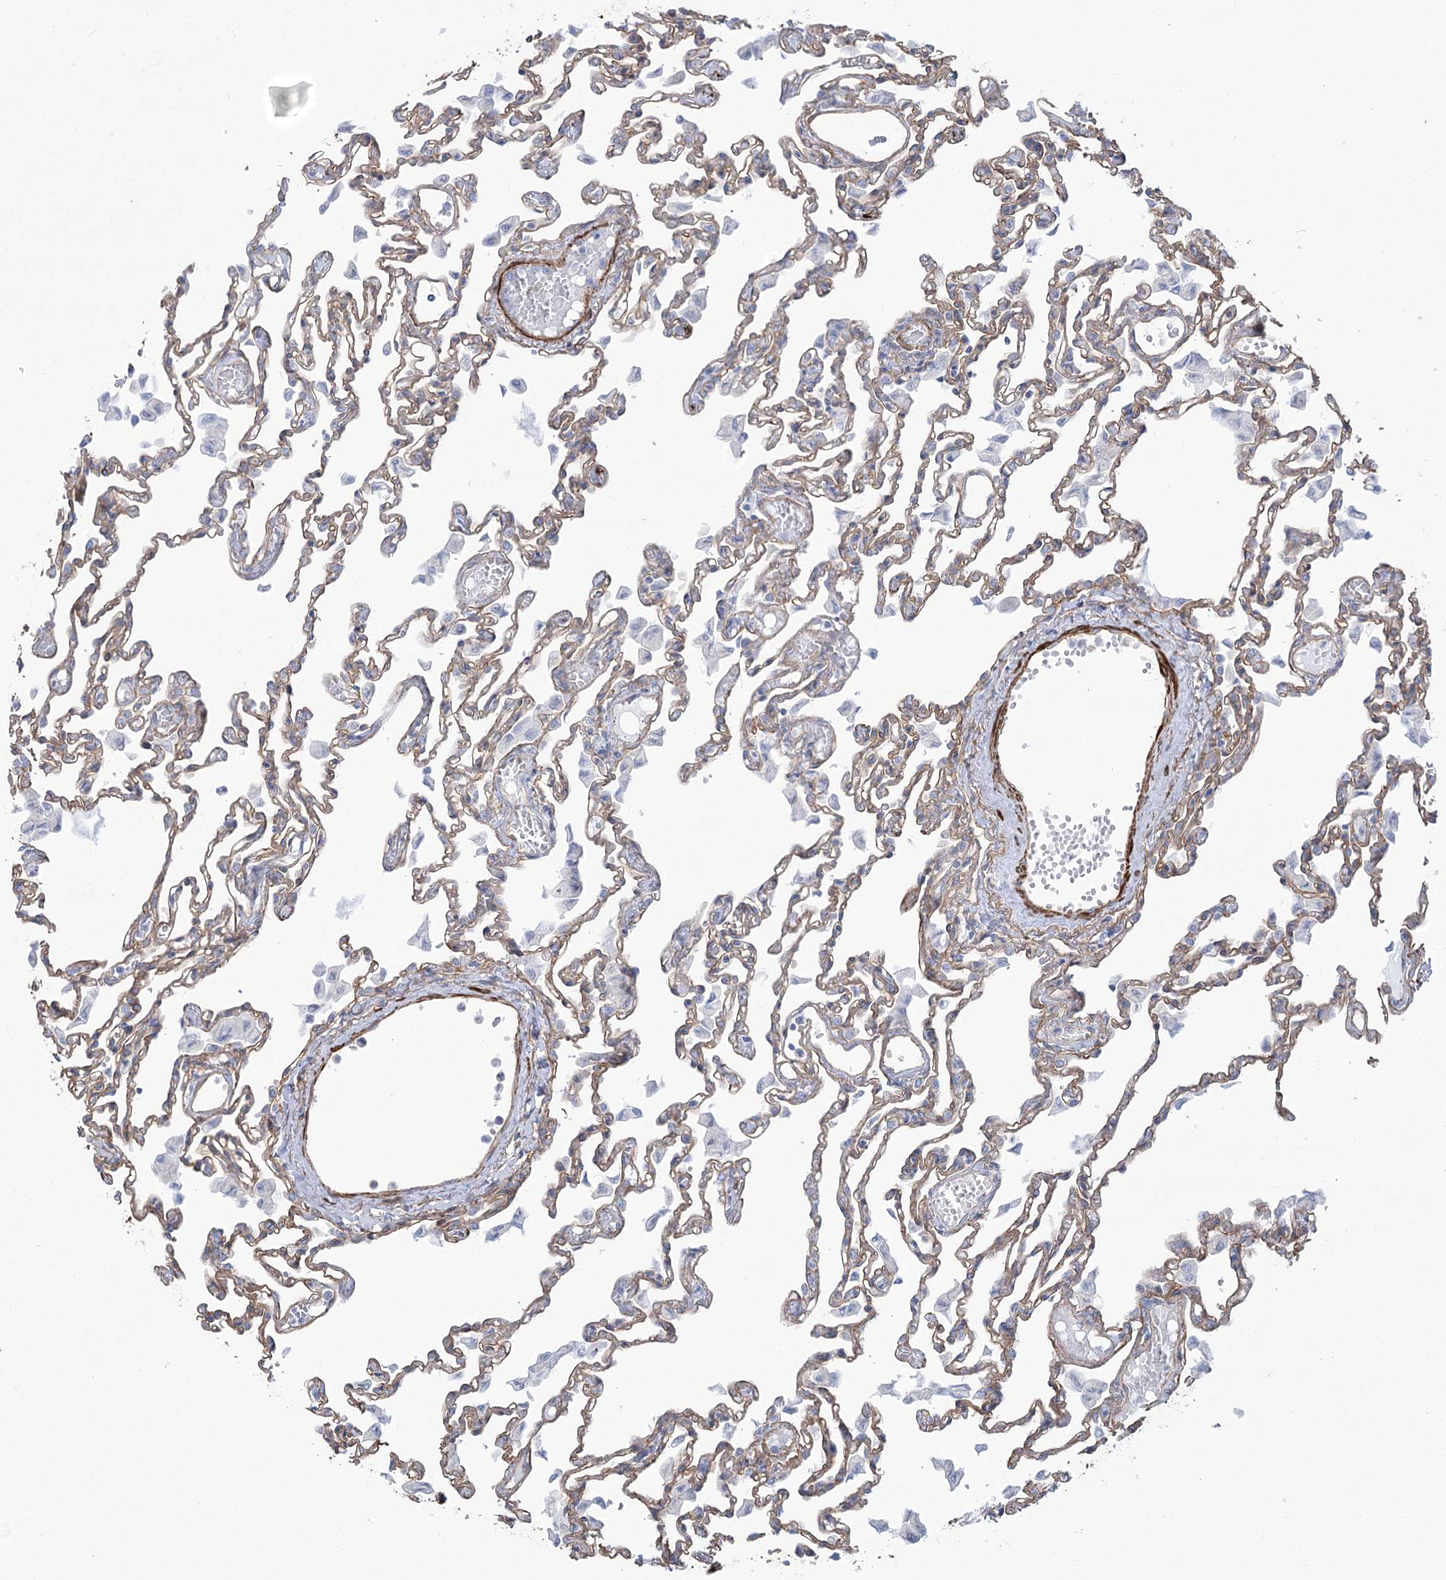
{"staining": {"intensity": "weak", "quantity": ">75%", "location": "cytoplasmic/membranous"}, "tissue": "lung", "cell_type": "Alveolar cells", "image_type": "normal", "snomed": [{"axis": "morphology", "description": "Normal tissue, NOS"}, {"axis": "topography", "description": "Bronchus"}, {"axis": "topography", "description": "Lung"}], "caption": "Human lung stained for a protein (brown) reveals weak cytoplasmic/membranous positive expression in about >75% of alveolar cells.", "gene": "PLEKHA5", "patient": {"sex": "female", "age": 49}}